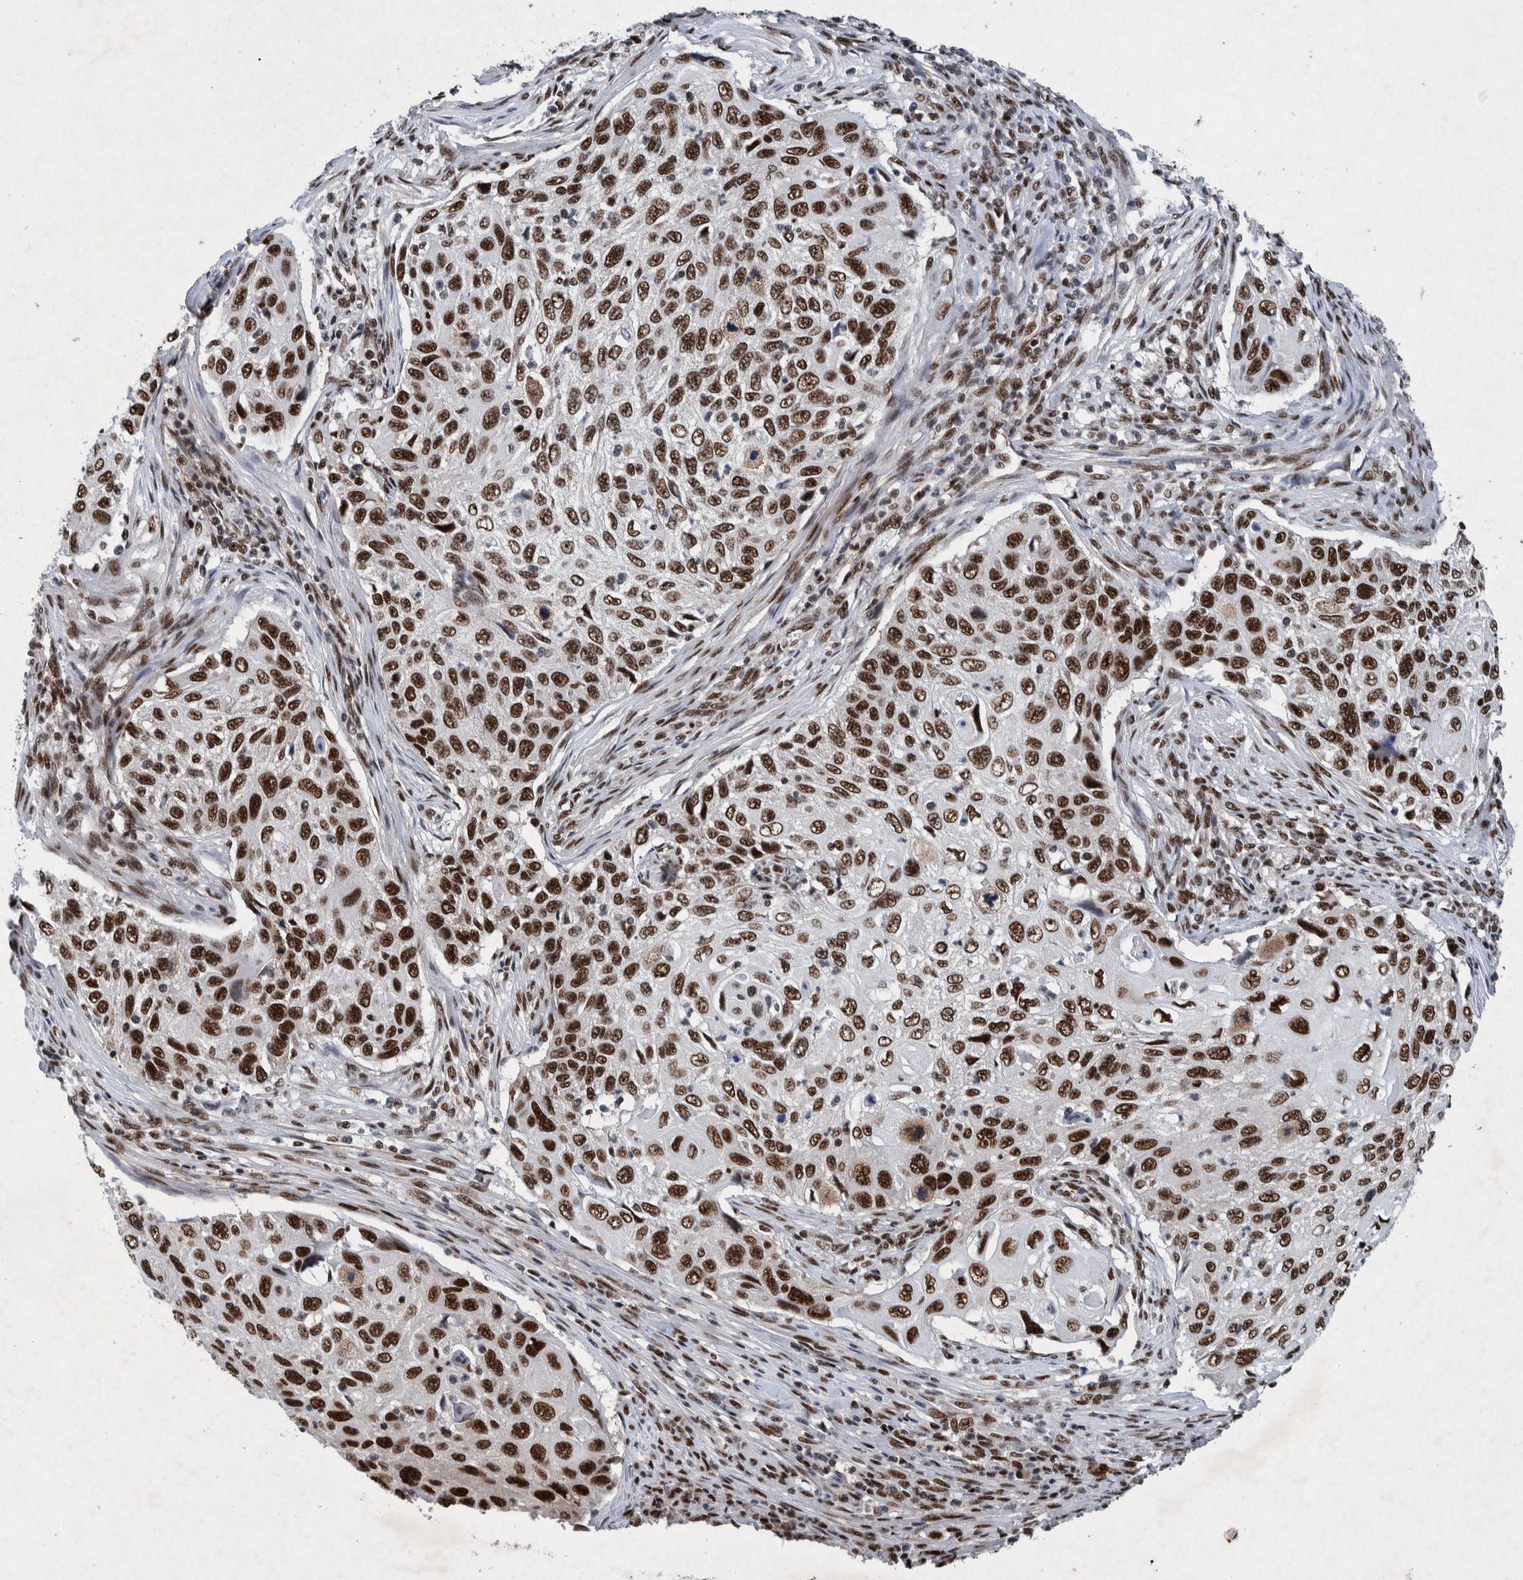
{"staining": {"intensity": "strong", "quantity": ">75%", "location": "nuclear"}, "tissue": "cervical cancer", "cell_type": "Tumor cells", "image_type": "cancer", "snomed": [{"axis": "morphology", "description": "Squamous cell carcinoma, NOS"}, {"axis": "topography", "description": "Cervix"}], "caption": "Protein expression analysis of cervical squamous cell carcinoma reveals strong nuclear positivity in about >75% of tumor cells. (Stains: DAB in brown, nuclei in blue, Microscopy: brightfield microscopy at high magnification).", "gene": "TAF10", "patient": {"sex": "female", "age": 70}}